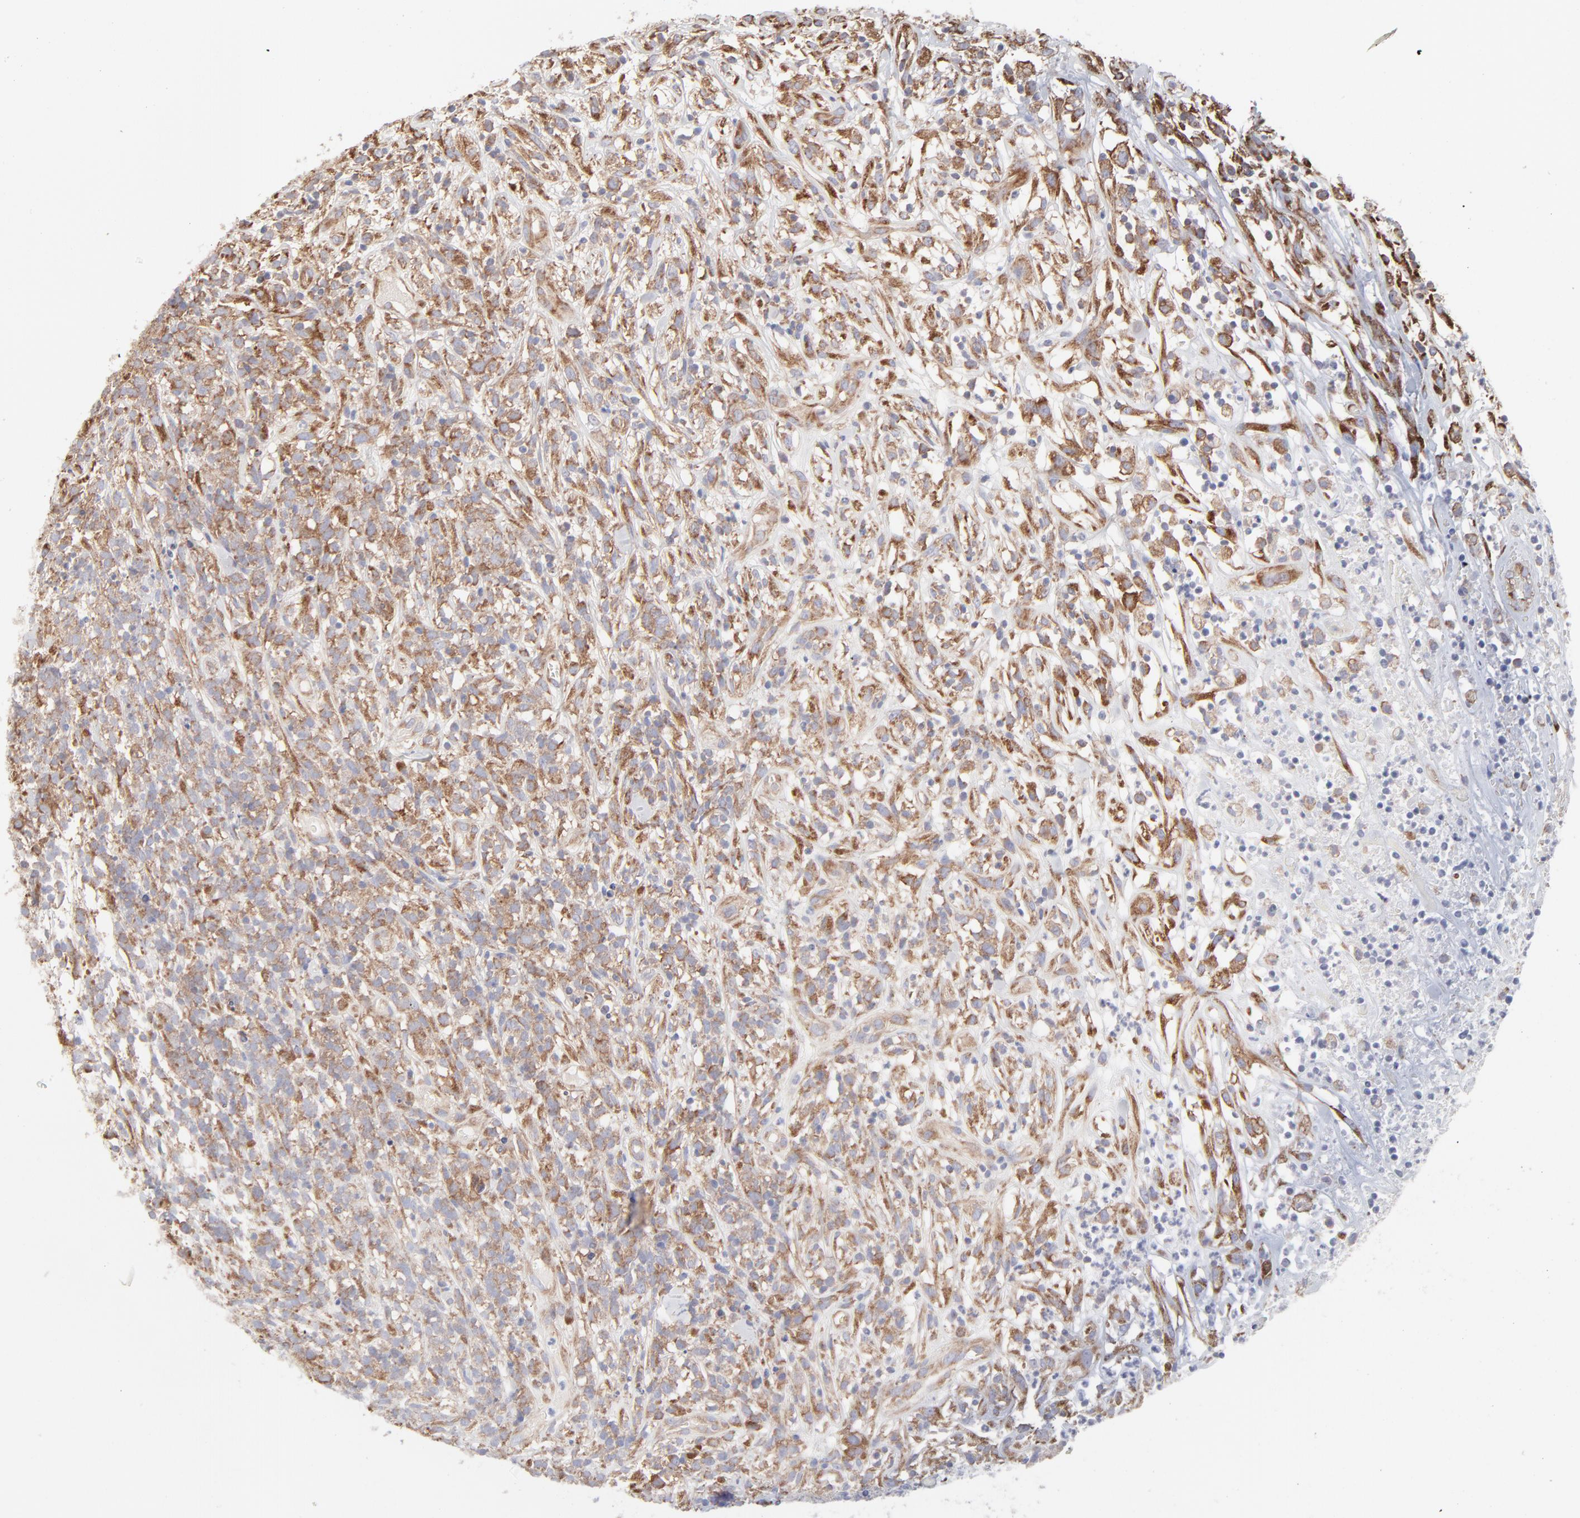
{"staining": {"intensity": "moderate", "quantity": ">75%", "location": "cytoplasmic/membranous"}, "tissue": "lymphoma", "cell_type": "Tumor cells", "image_type": "cancer", "snomed": [{"axis": "morphology", "description": "Malignant lymphoma, non-Hodgkin's type, High grade"}, {"axis": "topography", "description": "Lymph node"}], "caption": "Malignant lymphoma, non-Hodgkin's type (high-grade) tissue reveals moderate cytoplasmic/membranous staining in about >75% of tumor cells", "gene": "RPS21", "patient": {"sex": "female", "age": 73}}